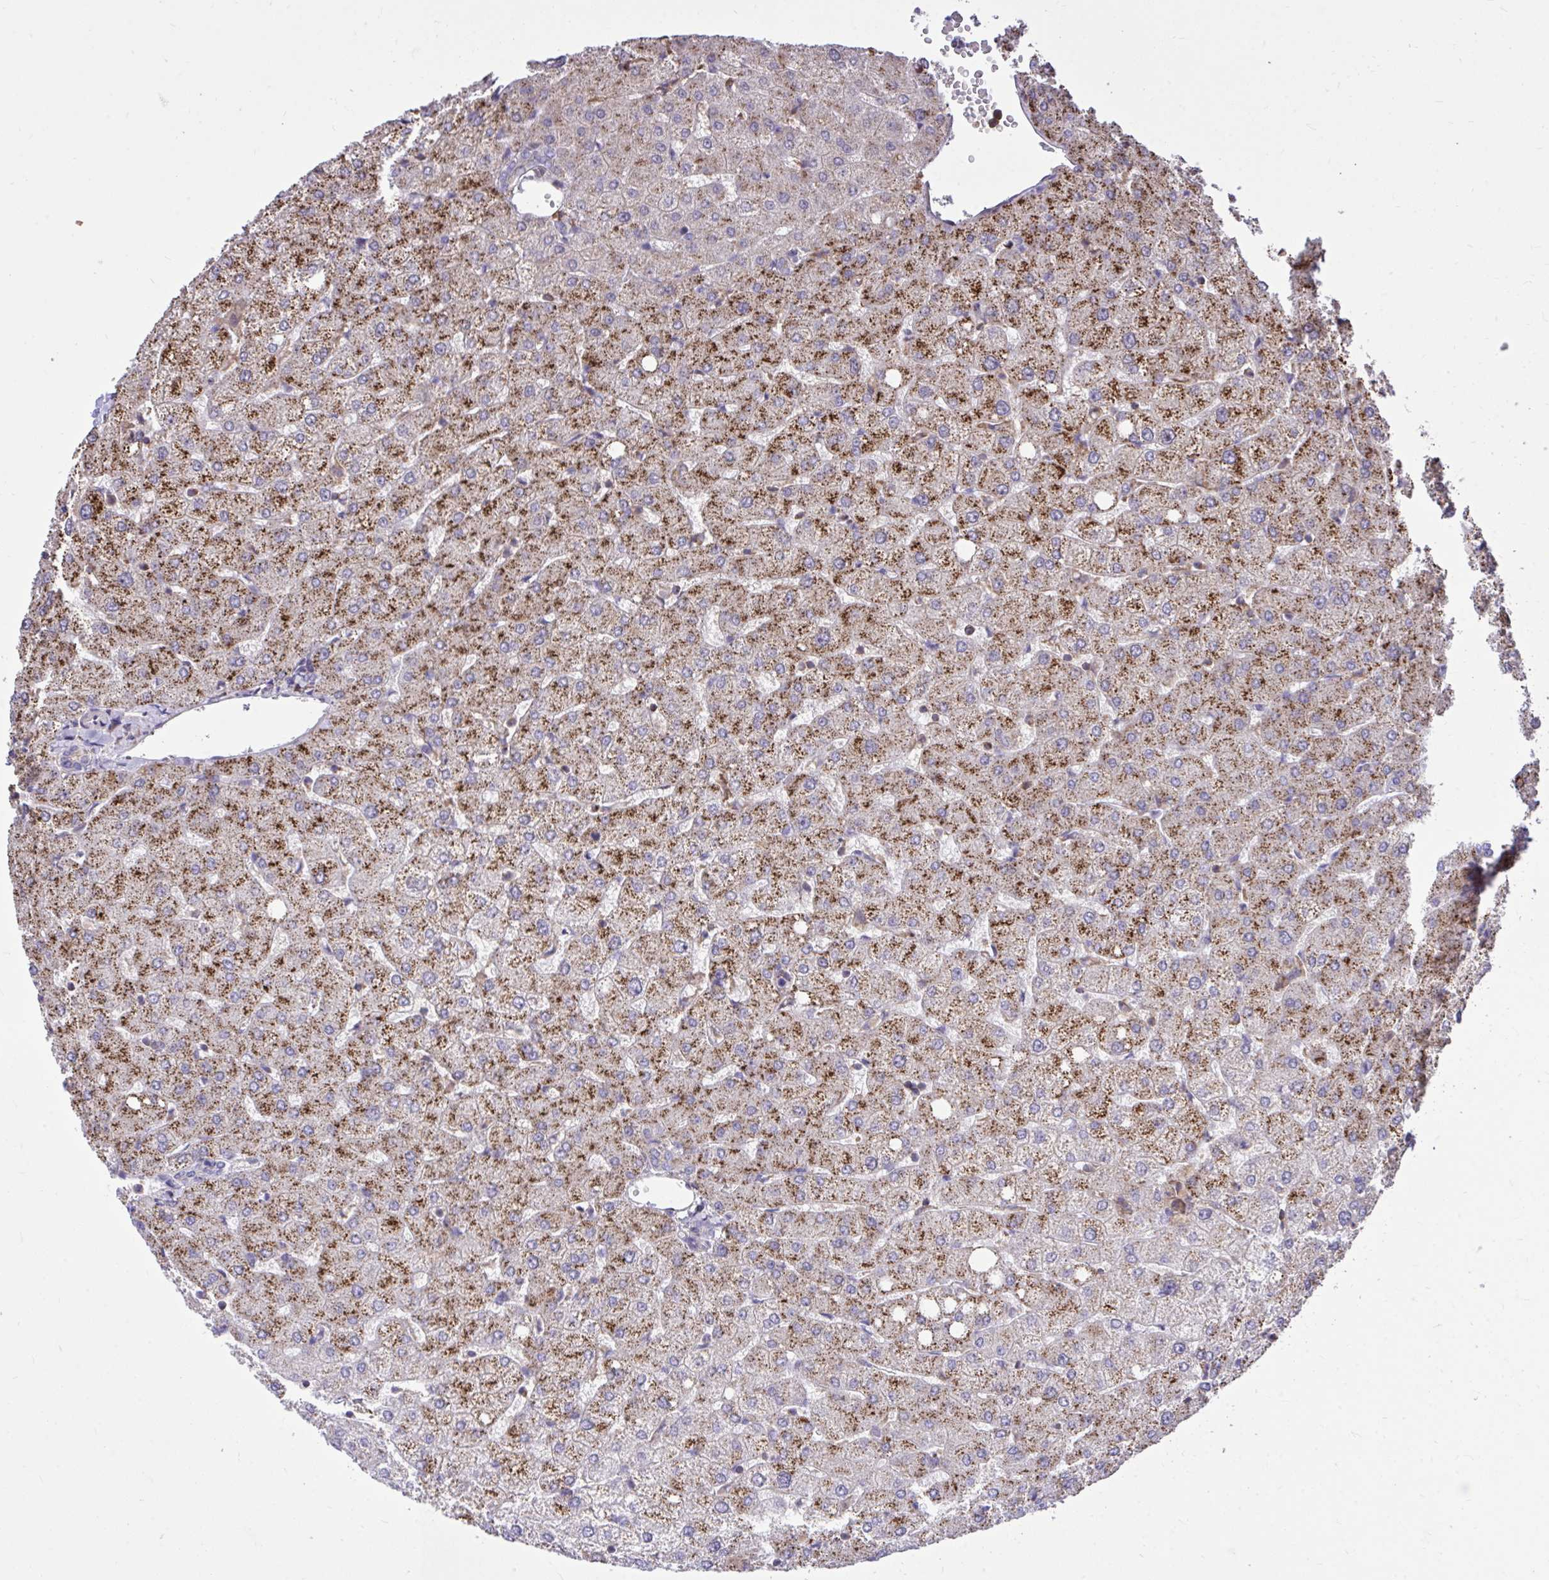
{"staining": {"intensity": "negative", "quantity": "none", "location": "none"}, "tissue": "liver", "cell_type": "Cholangiocytes", "image_type": "normal", "snomed": [{"axis": "morphology", "description": "Normal tissue, NOS"}, {"axis": "topography", "description": "Liver"}], "caption": "Liver was stained to show a protein in brown. There is no significant positivity in cholangiocytes. Nuclei are stained in blue.", "gene": "IGFL2", "patient": {"sex": "female", "age": 54}}